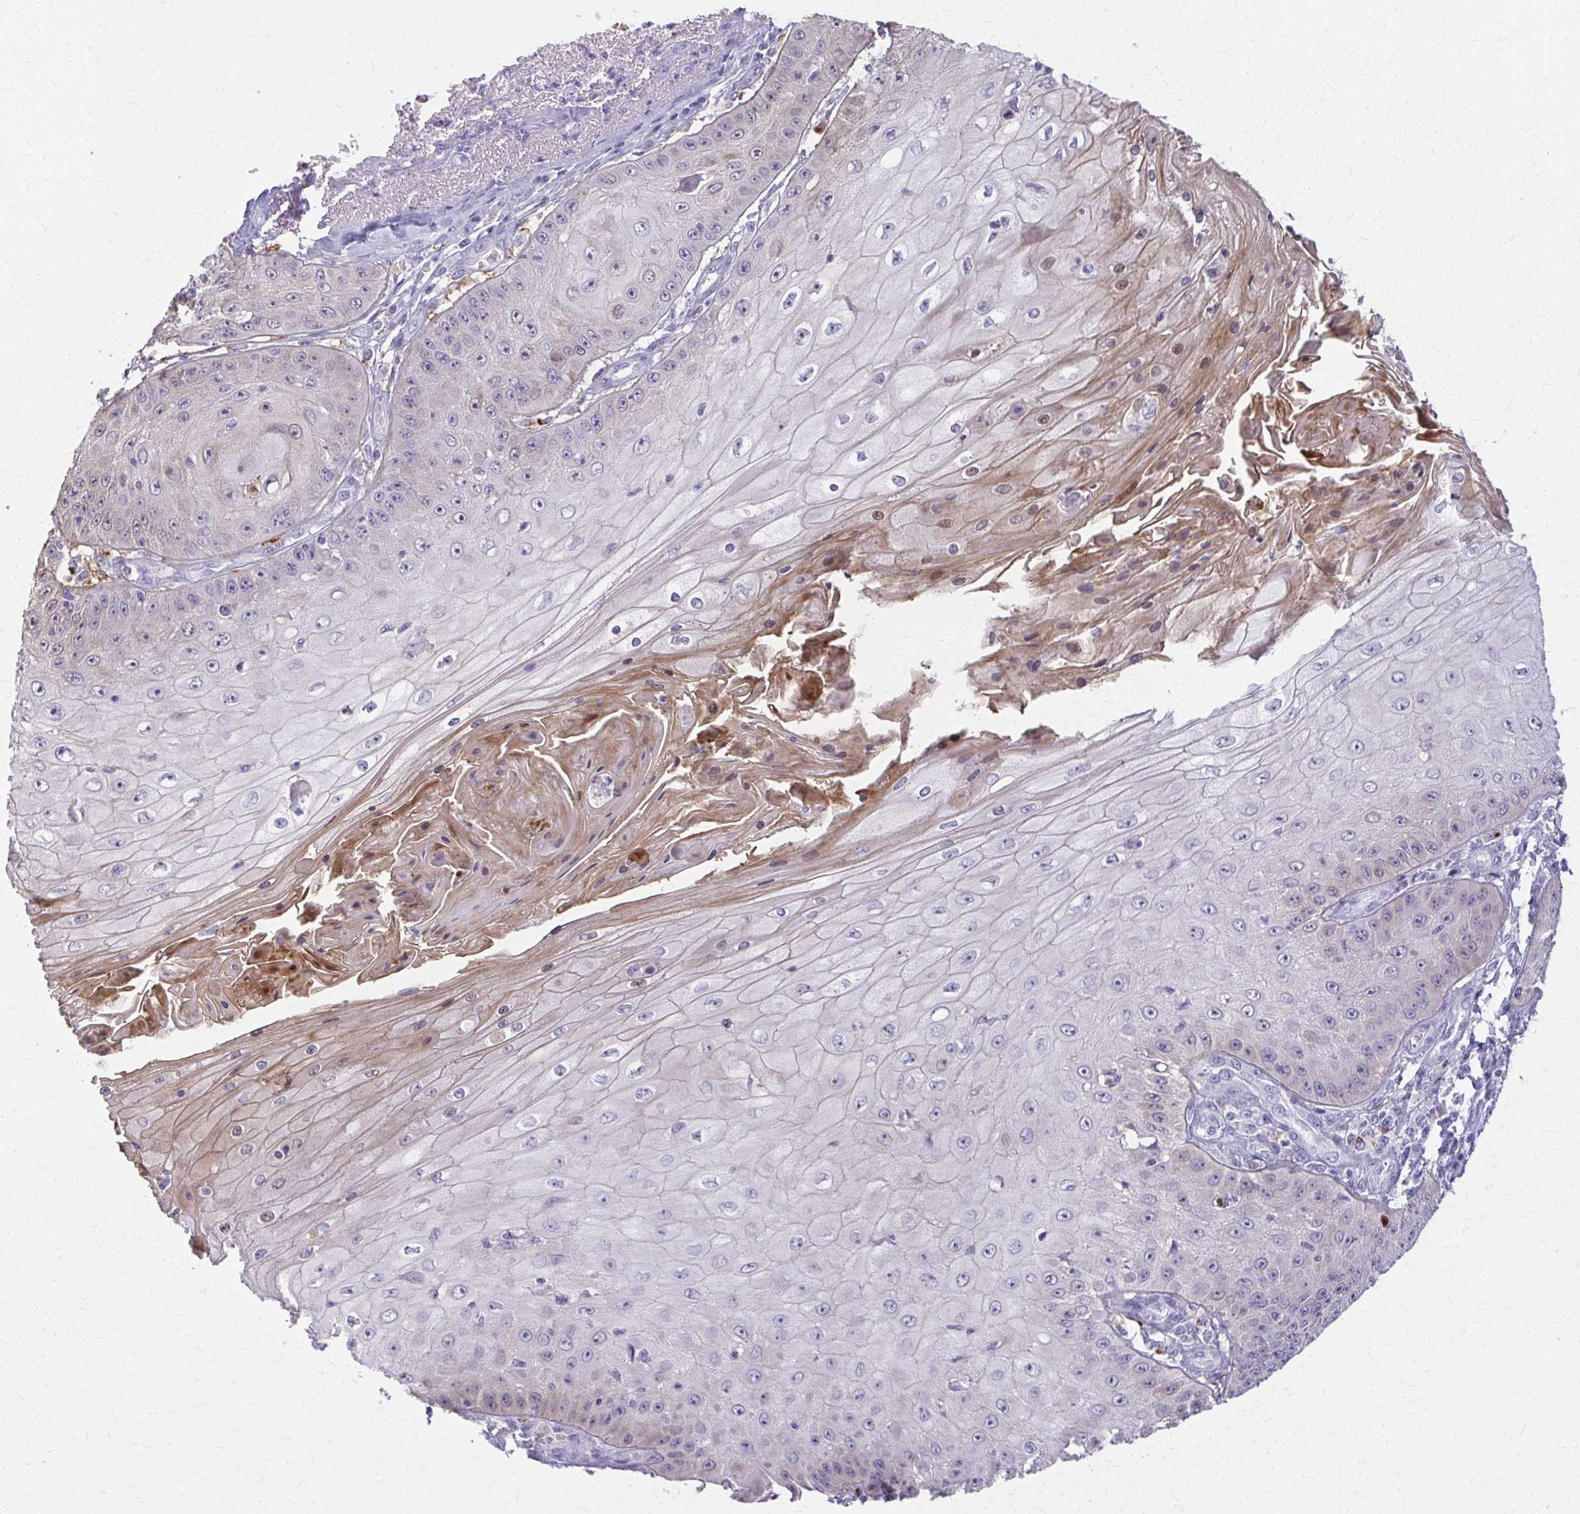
{"staining": {"intensity": "moderate", "quantity": "<25%", "location": "nuclear"}, "tissue": "skin cancer", "cell_type": "Tumor cells", "image_type": "cancer", "snomed": [{"axis": "morphology", "description": "Squamous cell carcinoma, NOS"}, {"axis": "topography", "description": "Skin"}], "caption": "Immunohistochemical staining of human squamous cell carcinoma (skin) displays moderate nuclear protein staining in approximately <25% of tumor cells.", "gene": "OR4M1", "patient": {"sex": "male", "age": 70}}